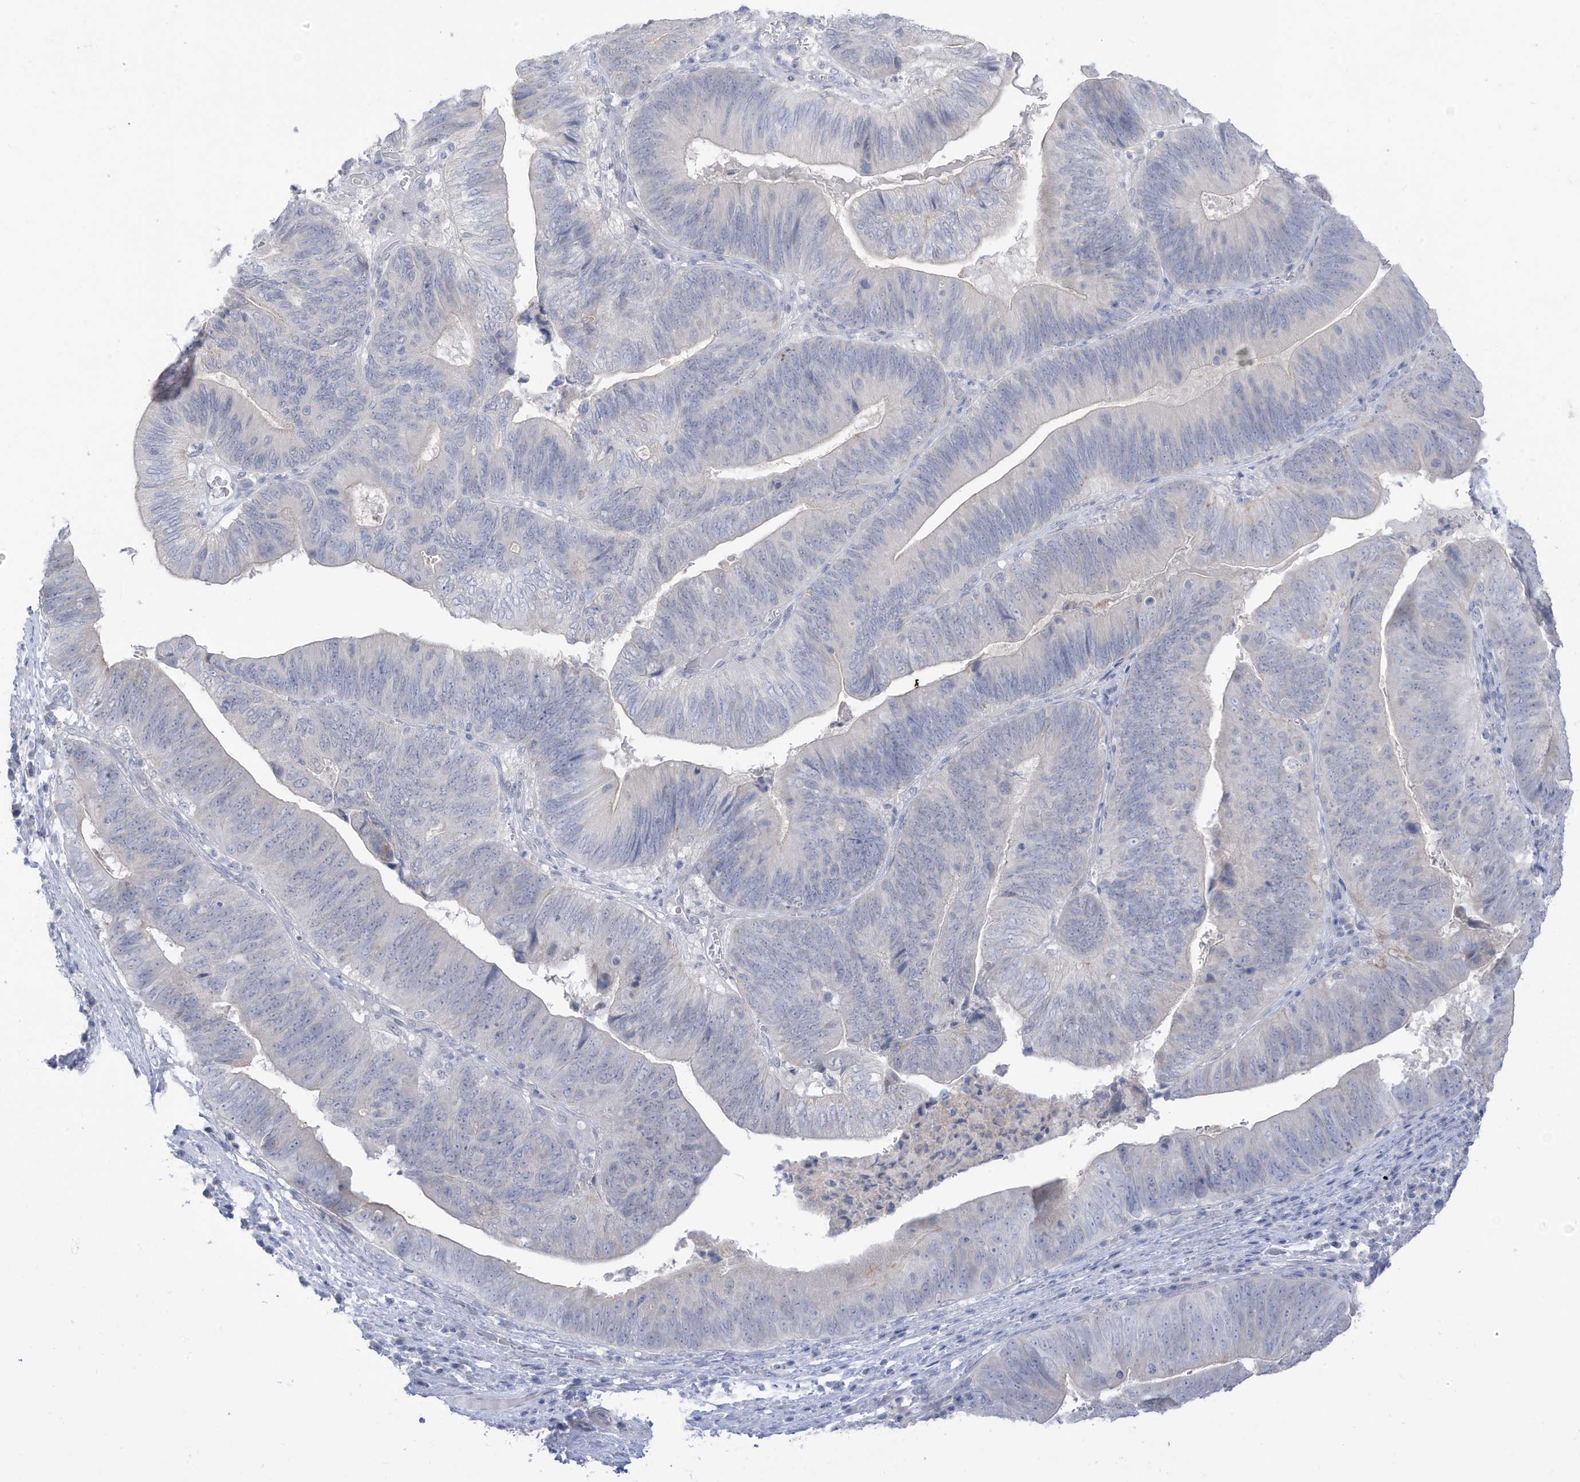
{"staining": {"intensity": "negative", "quantity": "none", "location": "none"}, "tissue": "pancreatic cancer", "cell_type": "Tumor cells", "image_type": "cancer", "snomed": [{"axis": "morphology", "description": "Adenocarcinoma, NOS"}, {"axis": "topography", "description": "Pancreas"}], "caption": "Immunohistochemistry of pancreatic adenocarcinoma displays no staining in tumor cells.", "gene": "OGT", "patient": {"sex": "male", "age": 63}}